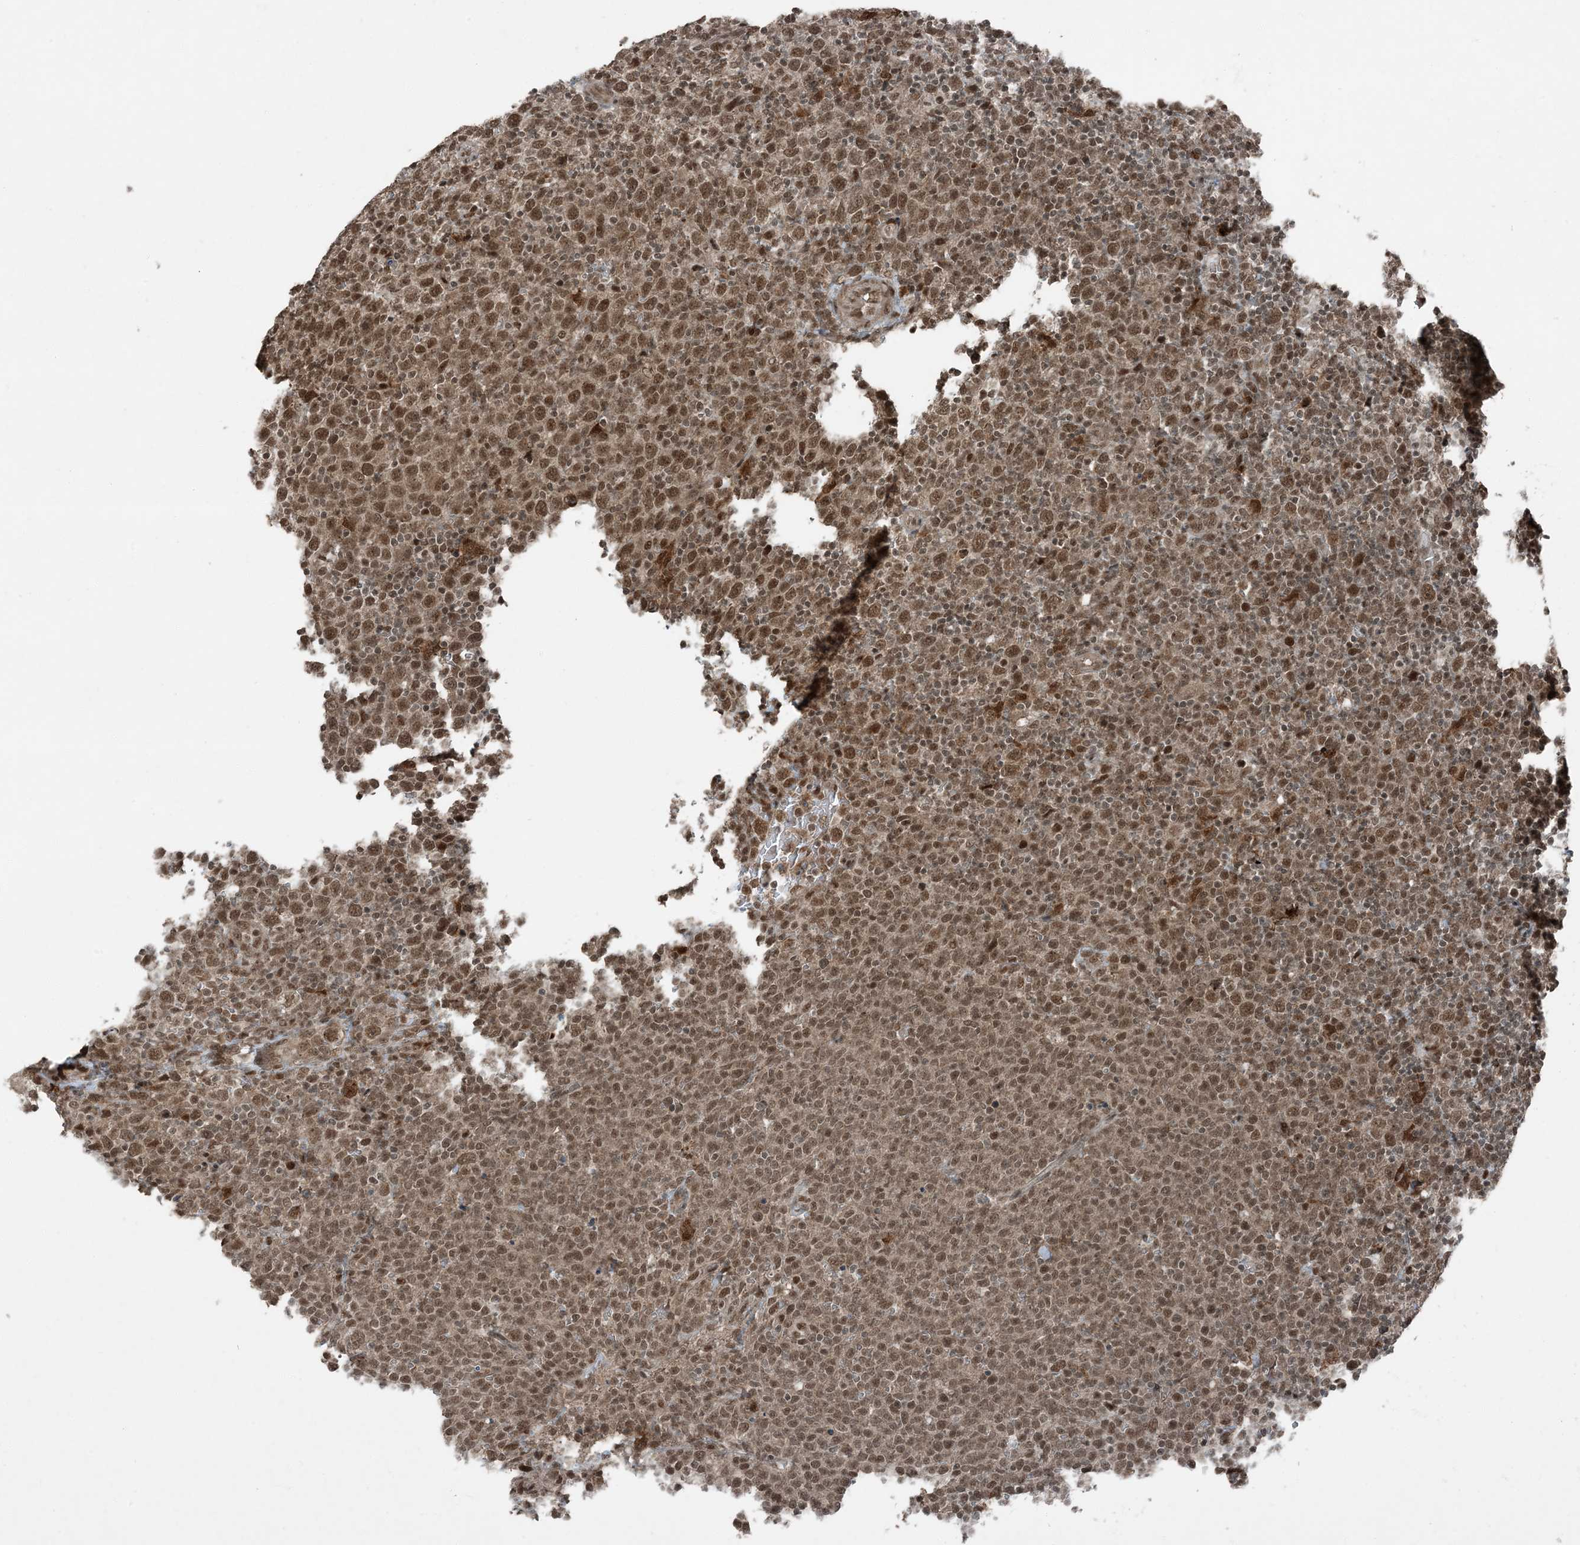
{"staining": {"intensity": "moderate", "quantity": ">75%", "location": "nuclear"}, "tissue": "lymphoma", "cell_type": "Tumor cells", "image_type": "cancer", "snomed": [{"axis": "morphology", "description": "Malignant lymphoma, non-Hodgkin's type, High grade"}, {"axis": "topography", "description": "Lymph node"}], "caption": "Human malignant lymphoma, non-Hodgkin's type (high-grade) stained with a brown dye shows moderate nuclear positive staining in about >75% of tumor cells.", "gene": "TRAPPC12", "patient": {"sex": "male", "age": 61}}